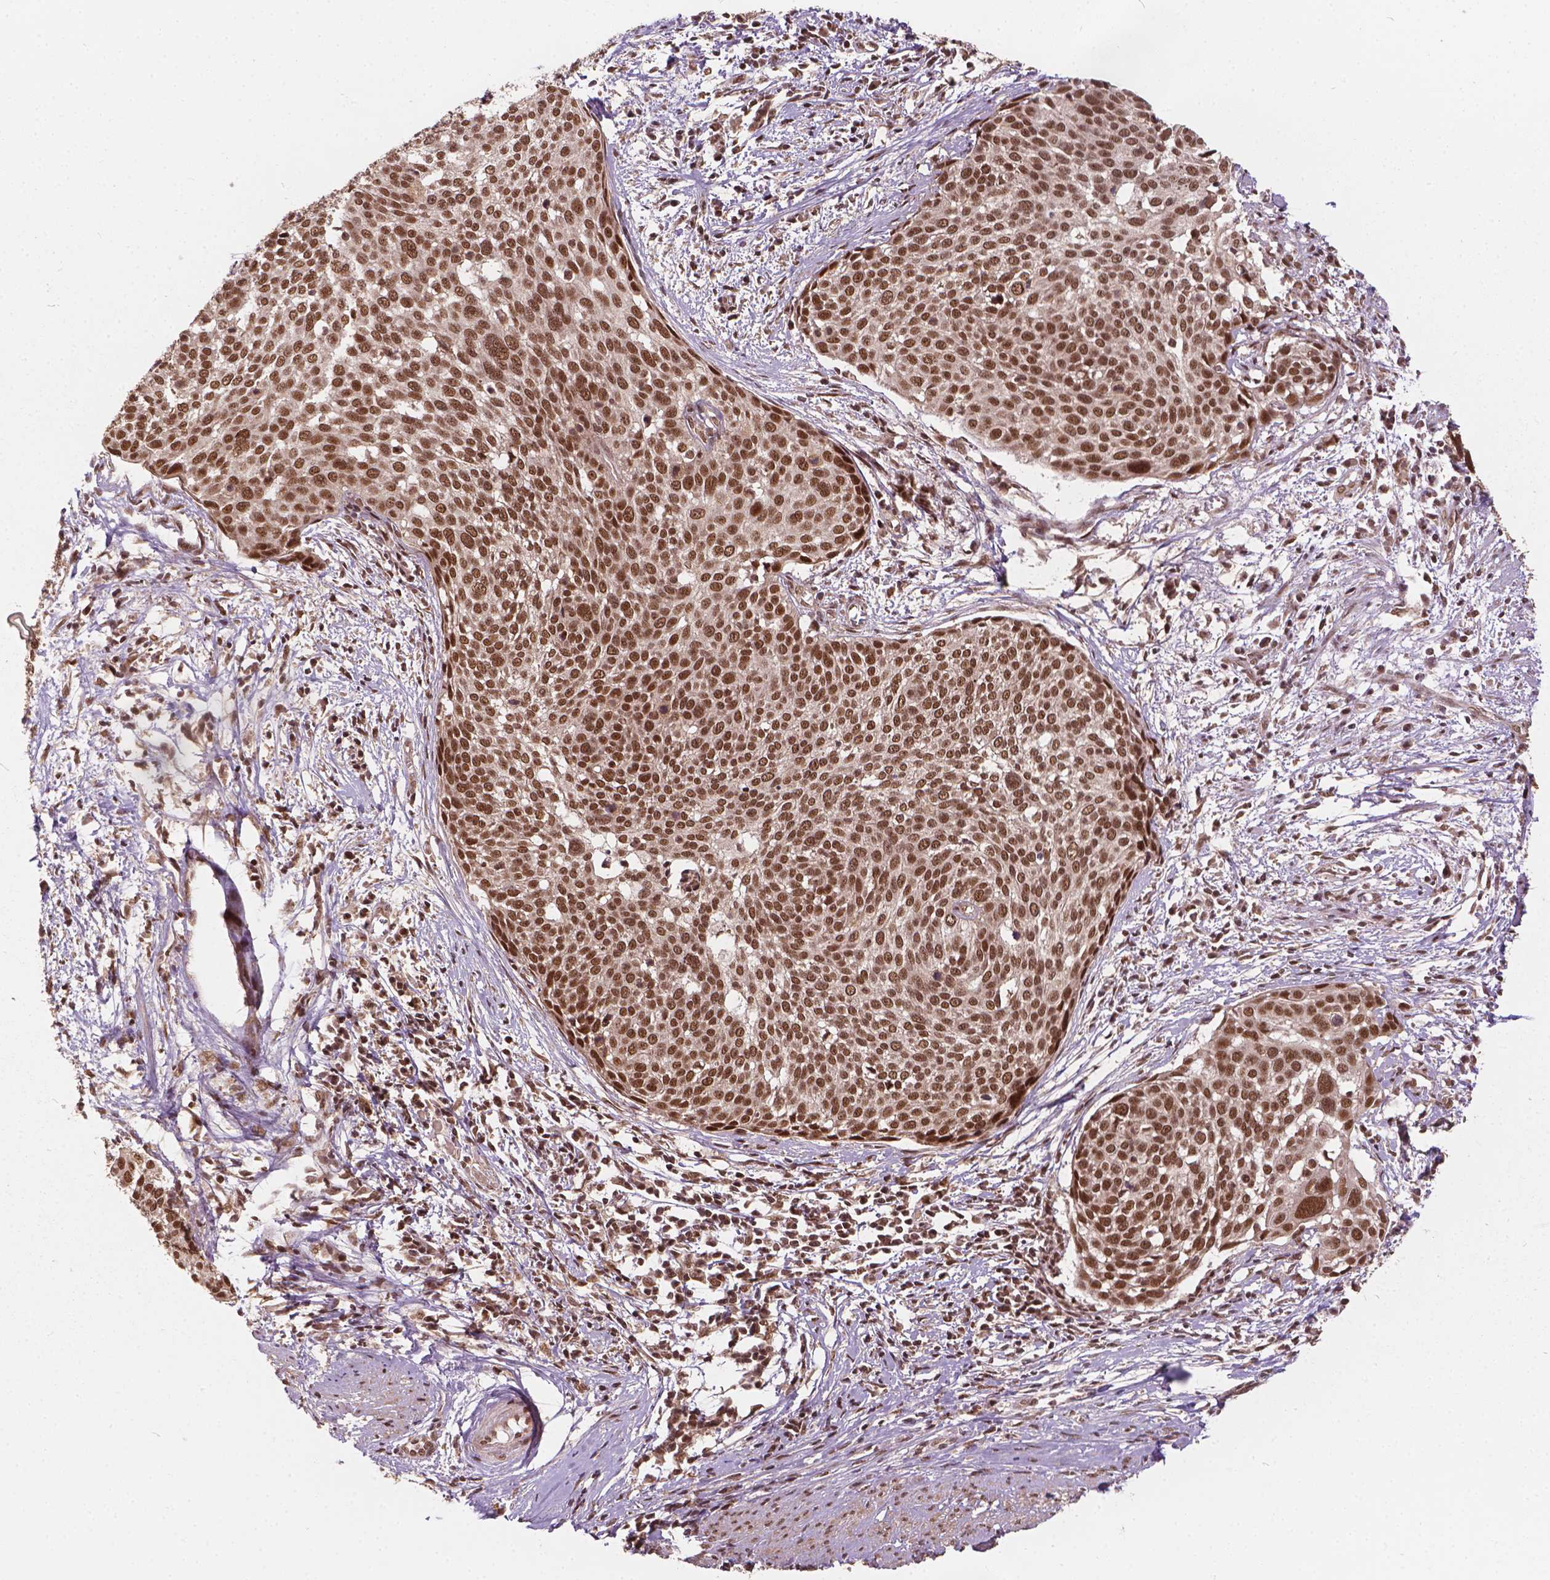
{"staining": {"intensity": "moderate", "quantity": ">75%", "location": "nuclear"}, "tissue": "cervical cancer", "cell_type": "Tumor cells", "image_type": "cancer", "snomed": [{"axis": "morphology", "description": "Squamous cell carcinoma, NOS"}, {"axis": "topography", "description": "Cervix"}], "caption": "Moderate nuclear protein positivity is identified in about >75% of tumor cells in cervical squamous cell carcinoma. (DAB IHC with brightfield microscopy, high magnification).", "gene": "GPS2", "patient": {"sex": "female", "age": 39}}